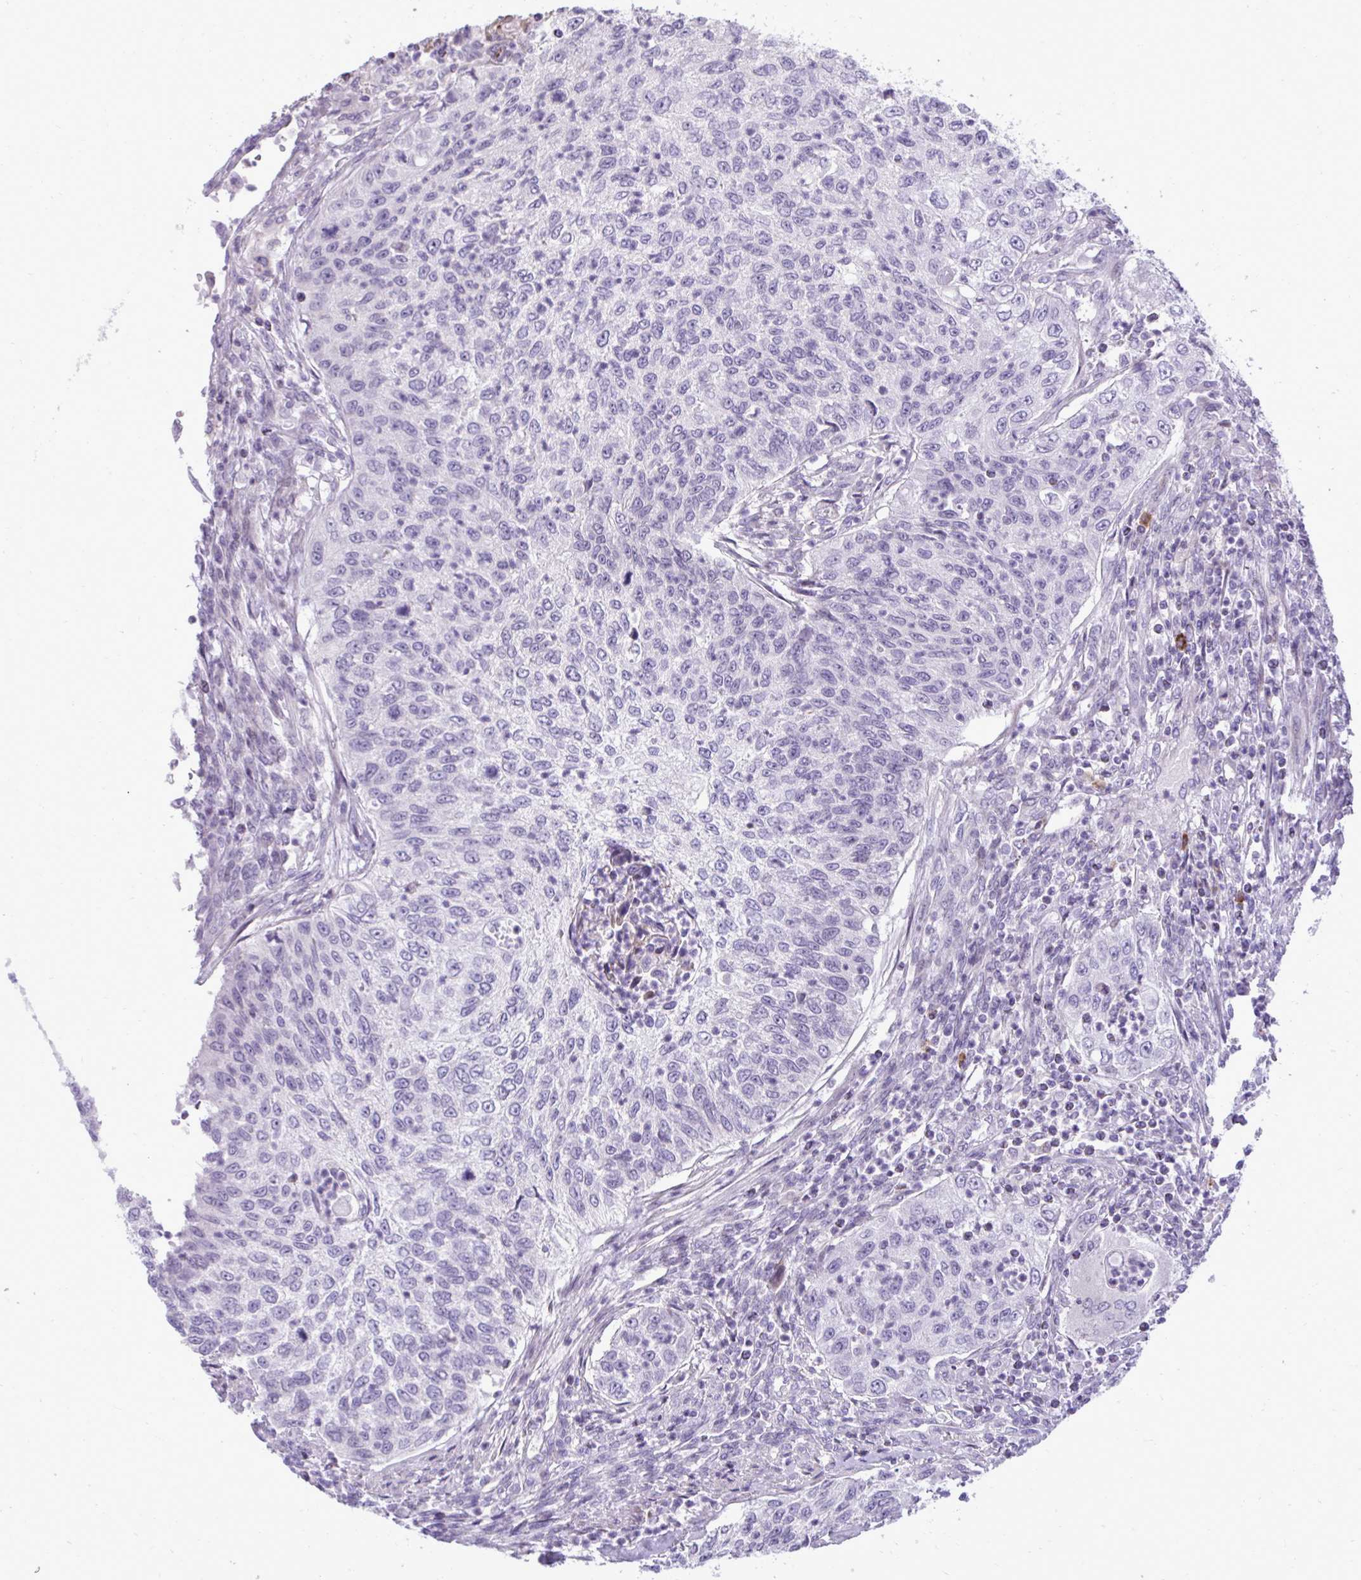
{"staining": {"intensity": "negative", "quantity": "none", "location": "none"}, "tissue": "urothelial cancer", "cell_type": "Tumor cells", "image_type": "cancer", "snomed": [{"axis": "morphology", "description": "Urothelial carcinoma, High grade"}, {"axis": "topography", "description": "Urinary bladder"}], "caption": "Tumor cells show no significant protein expression in high-grade urothelial carcinoma. (DAB immunohistochemistry, high magnification).", "gene": "SPAG1", "patient": {"sex": "female", "age": 60}}